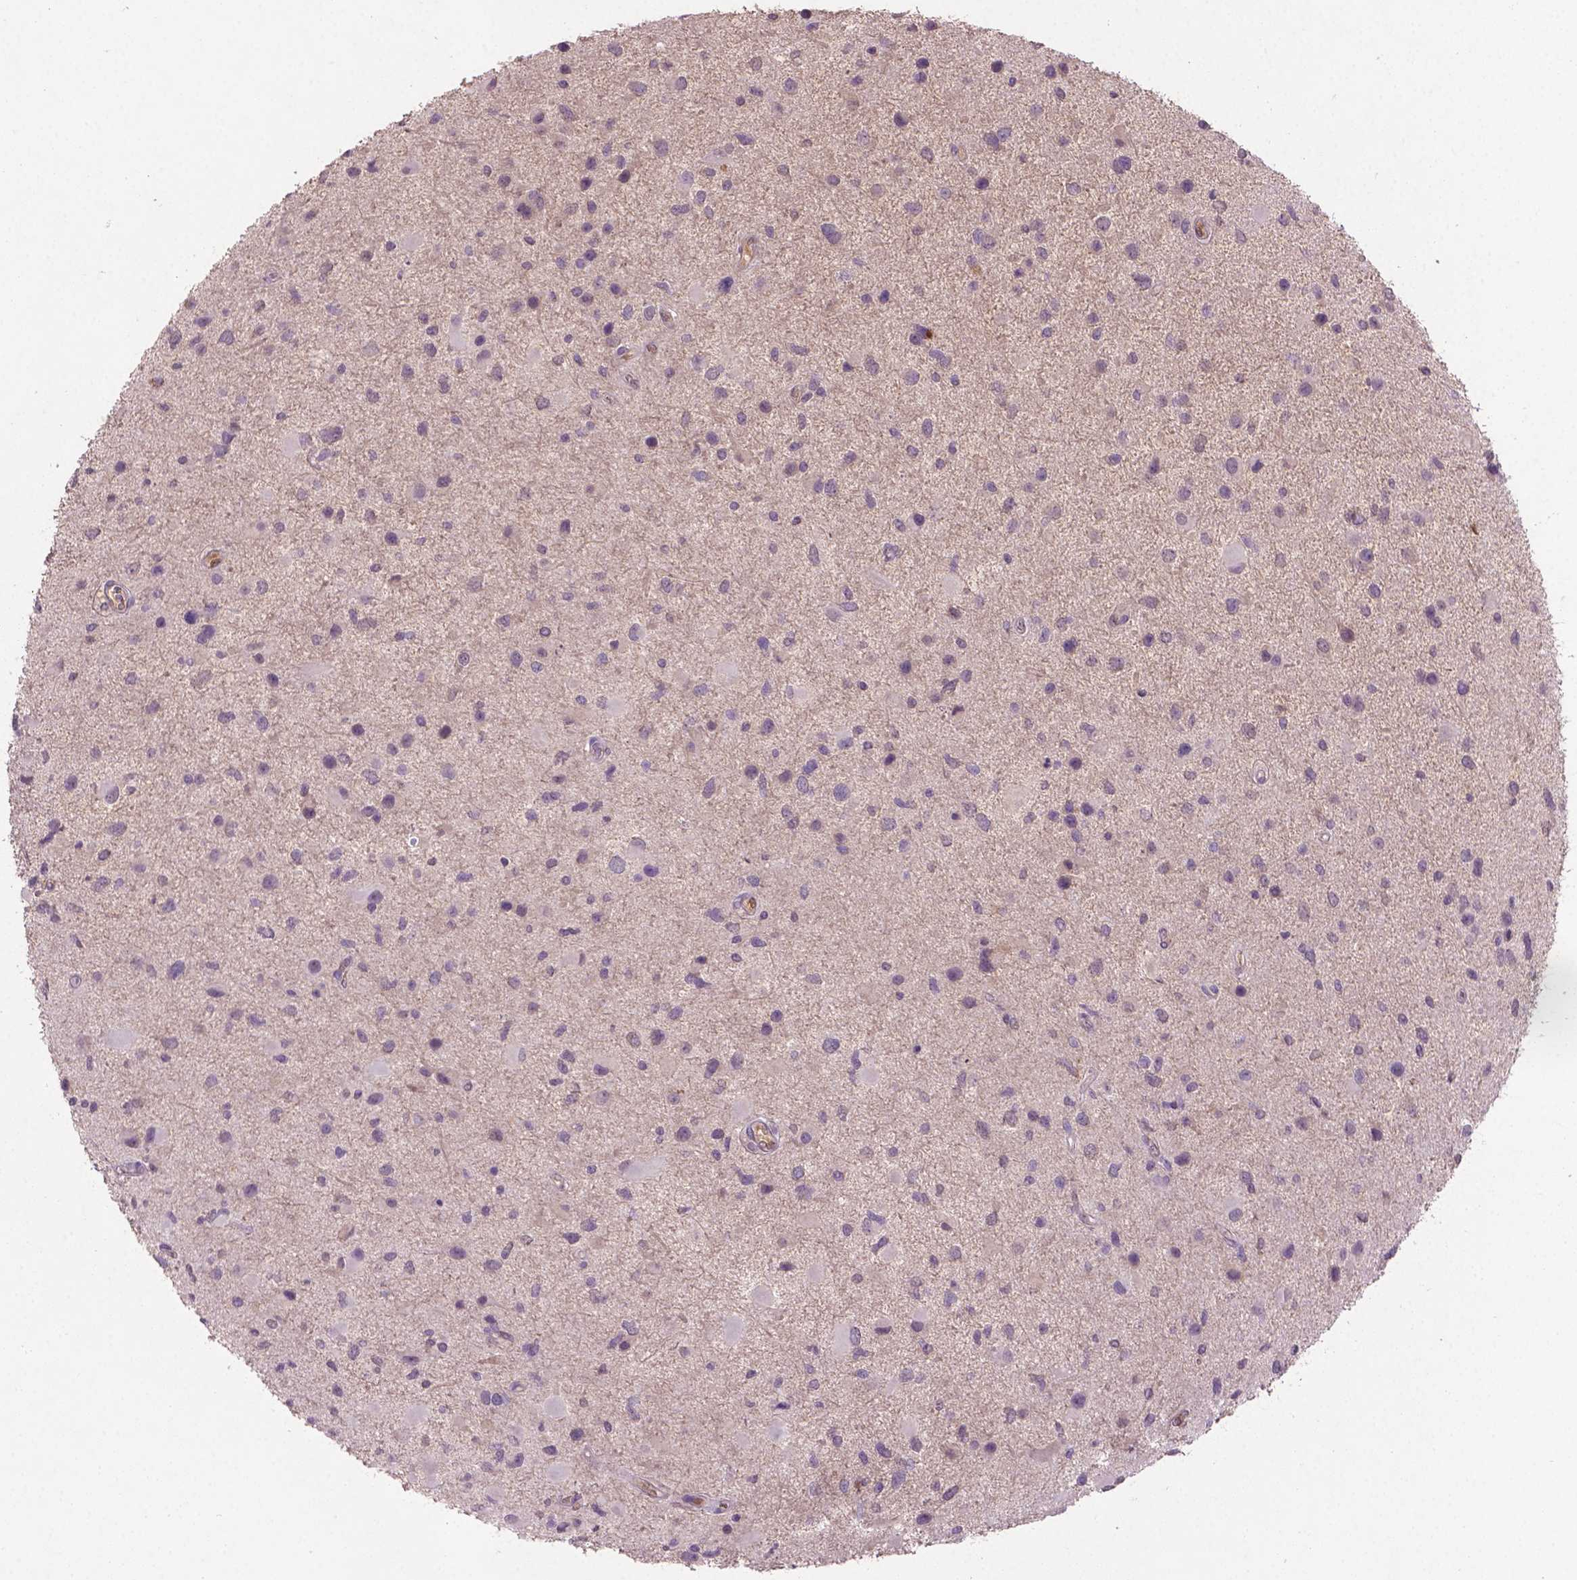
{"staining": {"intensity": "negative", "quantity": "none", "location": "none"}, "tissue": "glioma", "cell_type": "Tumor cells", "image_type": "cancer", "snomed": [{"axis": "morphology", "description": "Glioma, malignant, Low grade"}, {"axis": "topography", "description": "Brain"}], "caption": "IHC of glioma demonstrates no positivity in tumor cells.", "gene": "SOX17", "patient": {"sex": "female", "age": 32}}